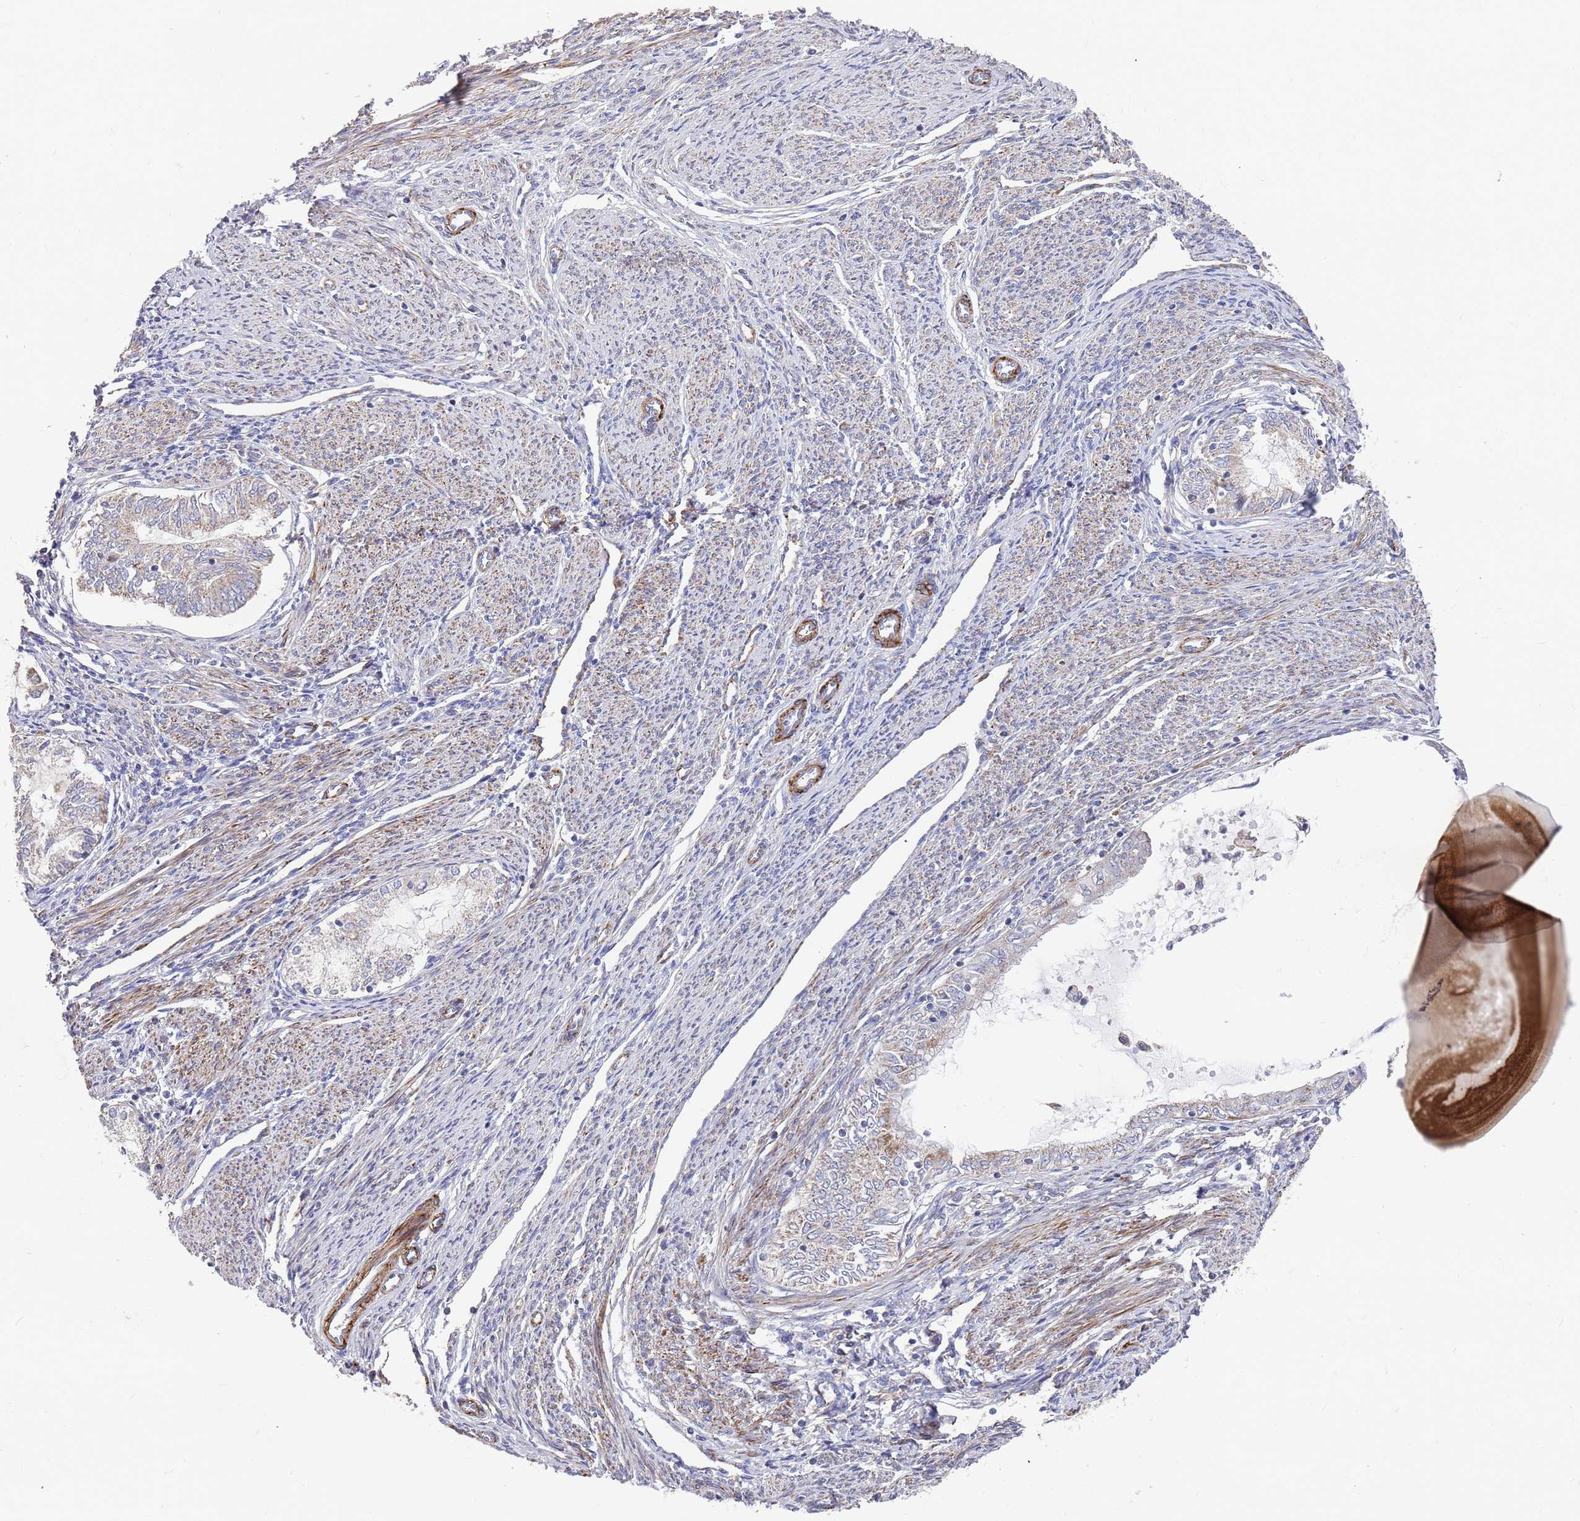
{"staining": {"intensity": "moderate", "quantity": "<25%", "location": "cytoplasmic/membranous"}, "tissue": "endometrial cancer", "cell_type": "Tumor cells", "image_type": "cancer", "snomed": [{"axis": "morphology", "description": "Adenocarcinoma, NOS"}, {"axis": "topography", "description": "Endometrium"}], "caption": "About <25% of tumor cells in human endometrial adenocarcinoma reveal moderate cytoplasmic/membranous protein positivity as visualized by brown immunohistochemical staining.", "gene": "WDFY3", "patient": {"sex": "female", "age": 79}}